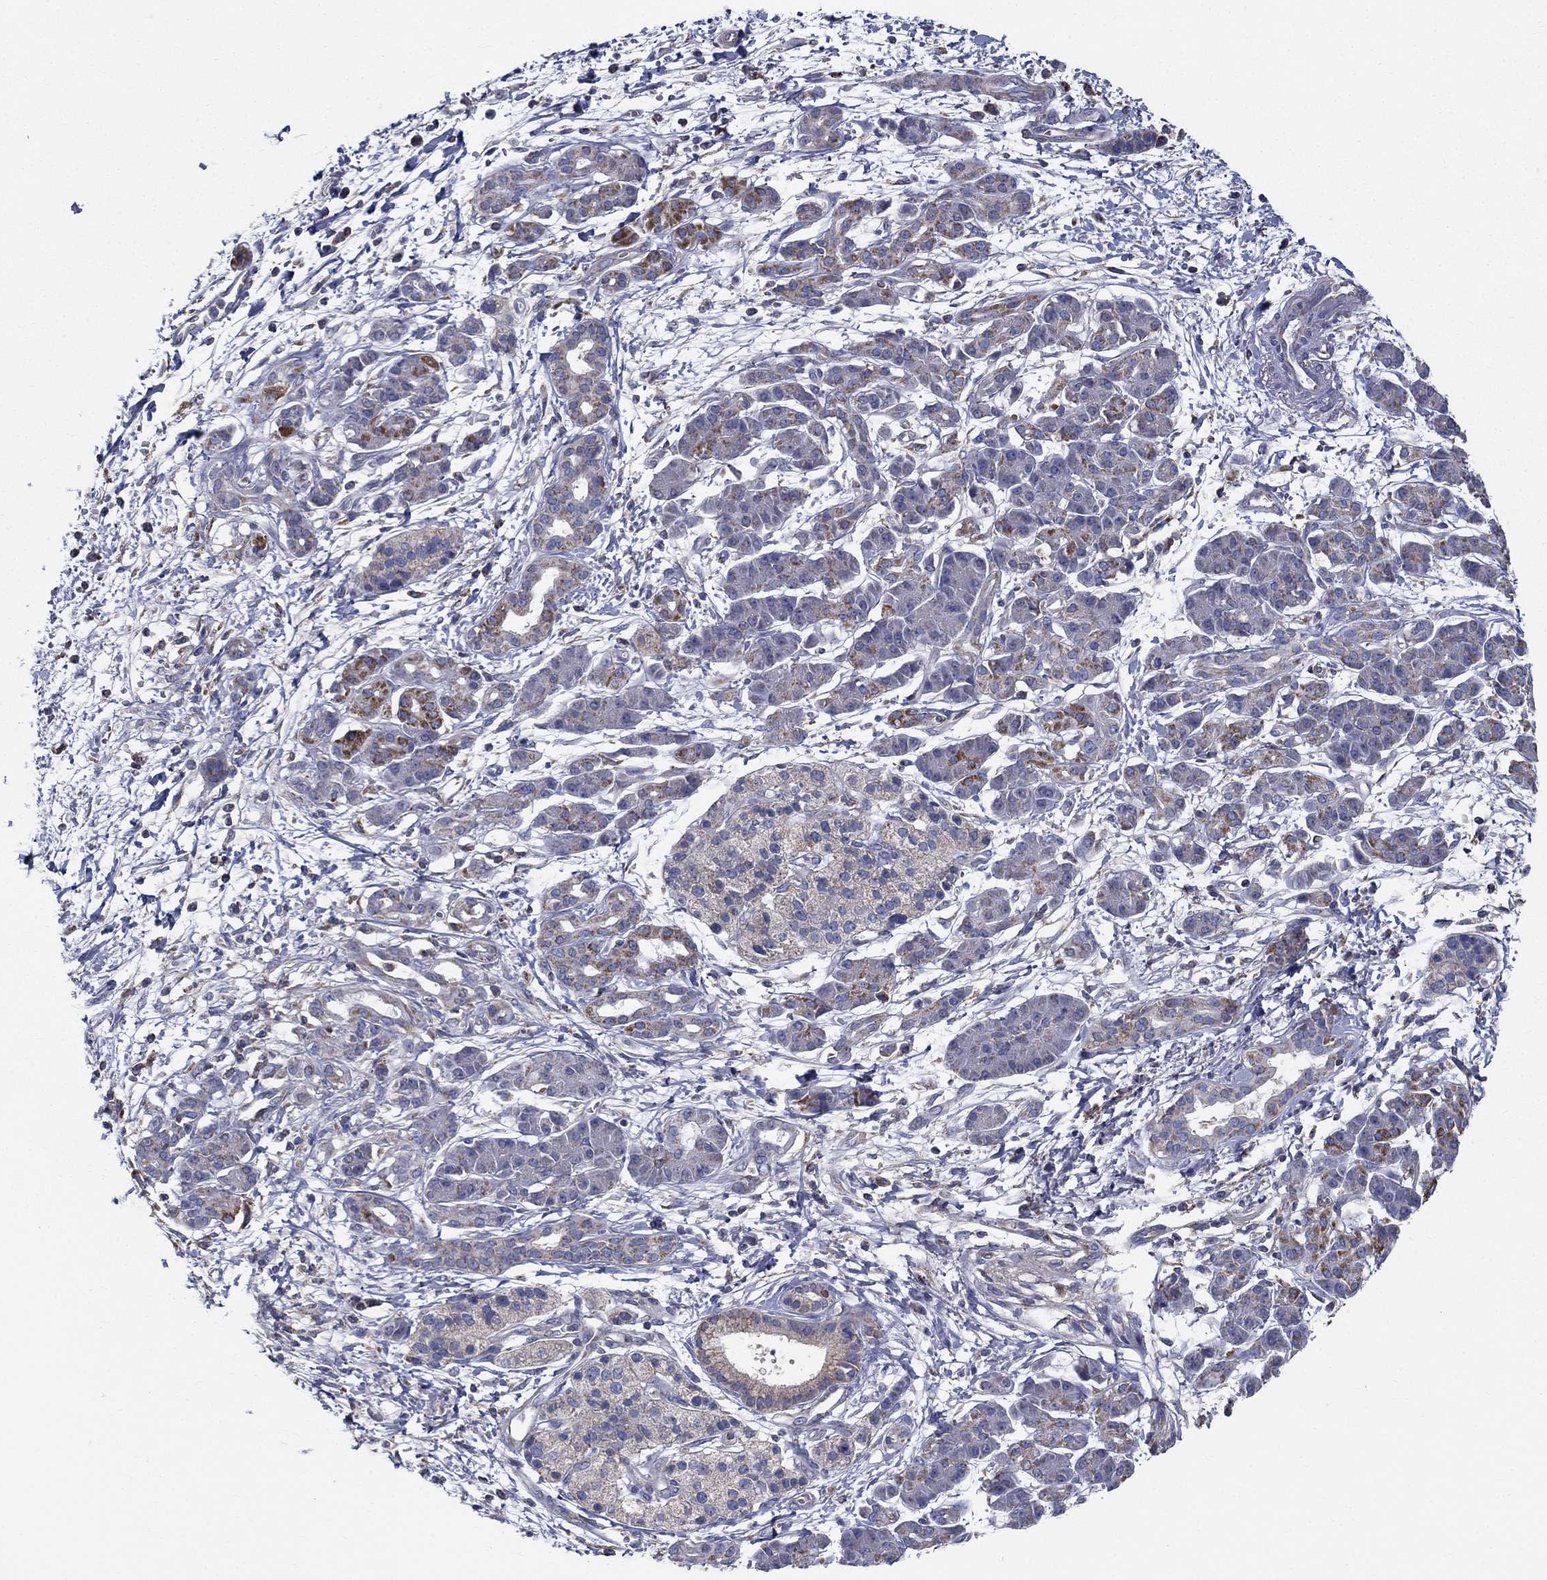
{"staining": {"intensity": "negative", "quantity": "none", "location": "none"}, "tissue": "pancreatic cancer", "cell_type": "Tumor cells", "image_type": "cancer", "snomed": [{"axis": "morphology", "description": "Adenocarcinoma, NOS"}, {"axis": "topography", "description": "Pancreas"}], "caption": "Adenocarcinoma (pancreatic) was stained to show a protein in brown. There is no significant expression in tumor cells.", "gene": "NME5", "patient": {"sex": "male", "age": 72}}